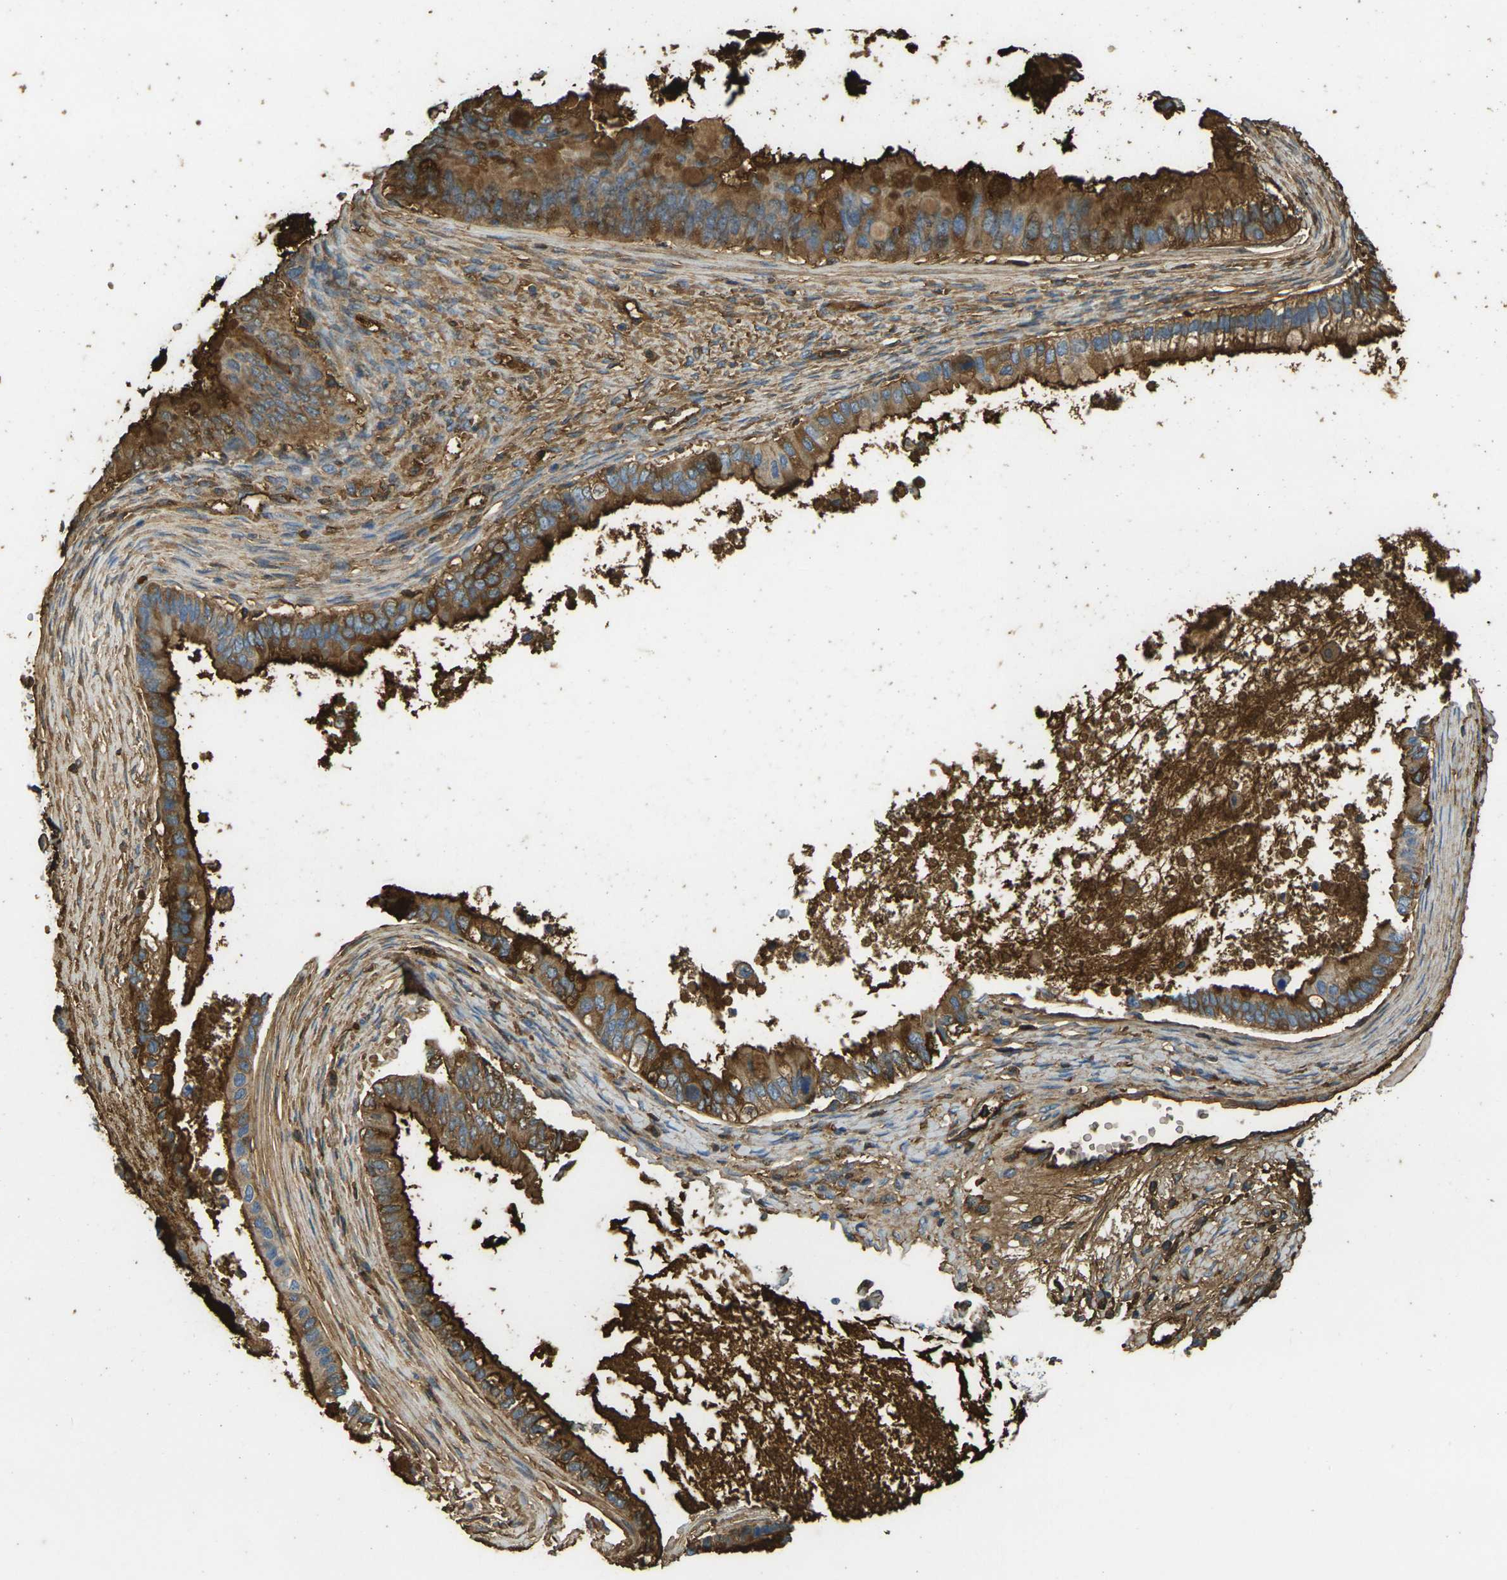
{"staining": {"intensity": "strong", "quantity": ">75%", "location": "cytoplasmic/membranous"}, "tissue": "ovarian cancer", "cell_type": "Tumor cells", "image_type": "cancer", "snomed": [{"axis": "morphology", "description": "Cystadenocarcinoma, mucinous, NOS"}, {"axis": "topography", "description": "Ovary"}], "caption": "Human ovarian cancer (mucinous cystadenocarcinoma) stained with a brown dye exhibits strong cytoplasmic/membranous positive expression in approximately >75% of tumor cells.", "gene": "PLCD1", "patient": {"sex": "female", "age": 80}}